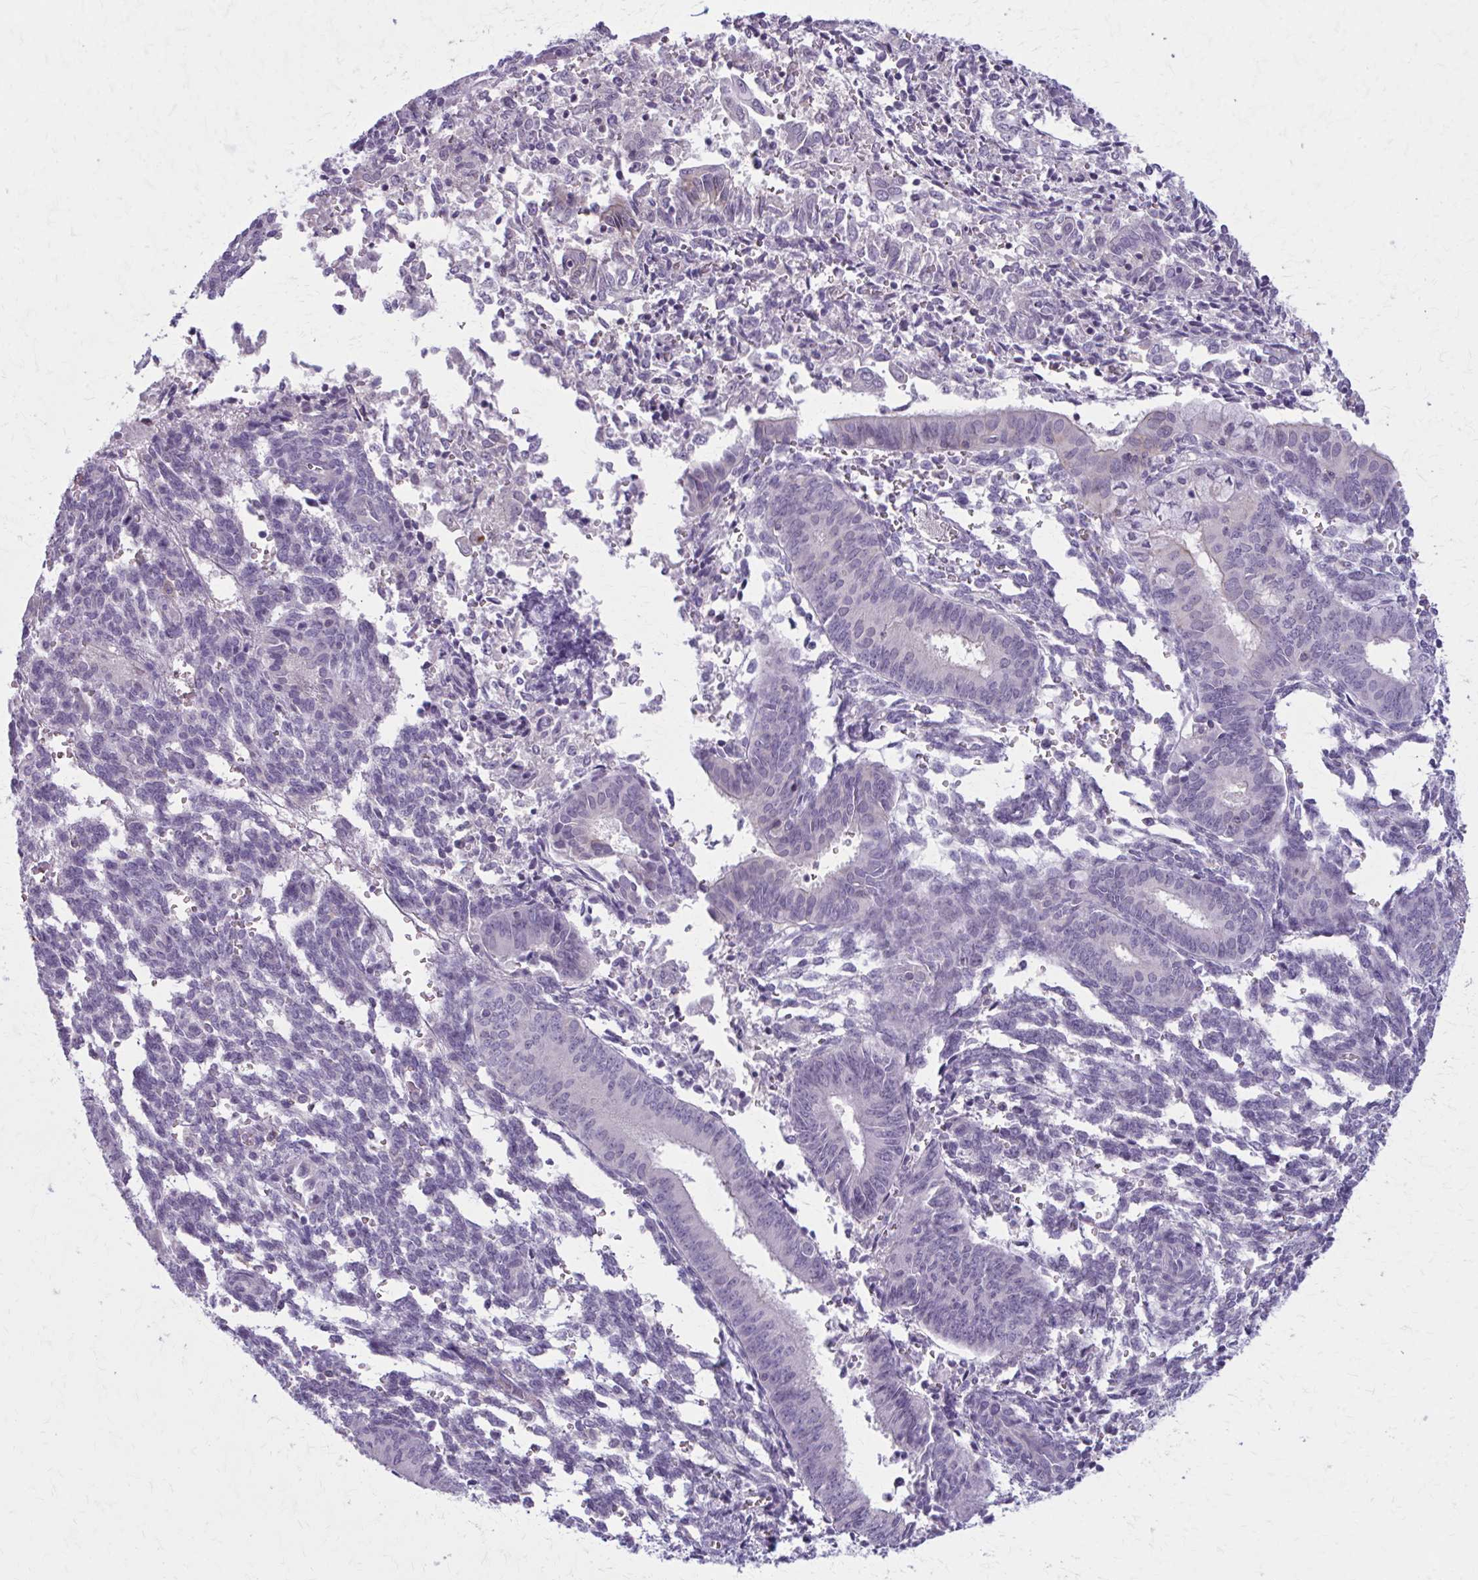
{"staining": {"intensity": "negative", "quantity": "none", "location": "none"}, "tissue": "endometrial cancer", "cell_type": "Tumor cells", "image_type": "cancer", "snomed": [{"axis": "morphology", "description": "Adenocarcinoma, NOS"}, {"axis": "topography", "description": "Endometrium"}], "caption": "Endometrial cancer was stained to show a protein in brown. There is no significant positivity in tumor cells.", "gene": "CD38", "patient": {"sex": "female", "age": 50}}